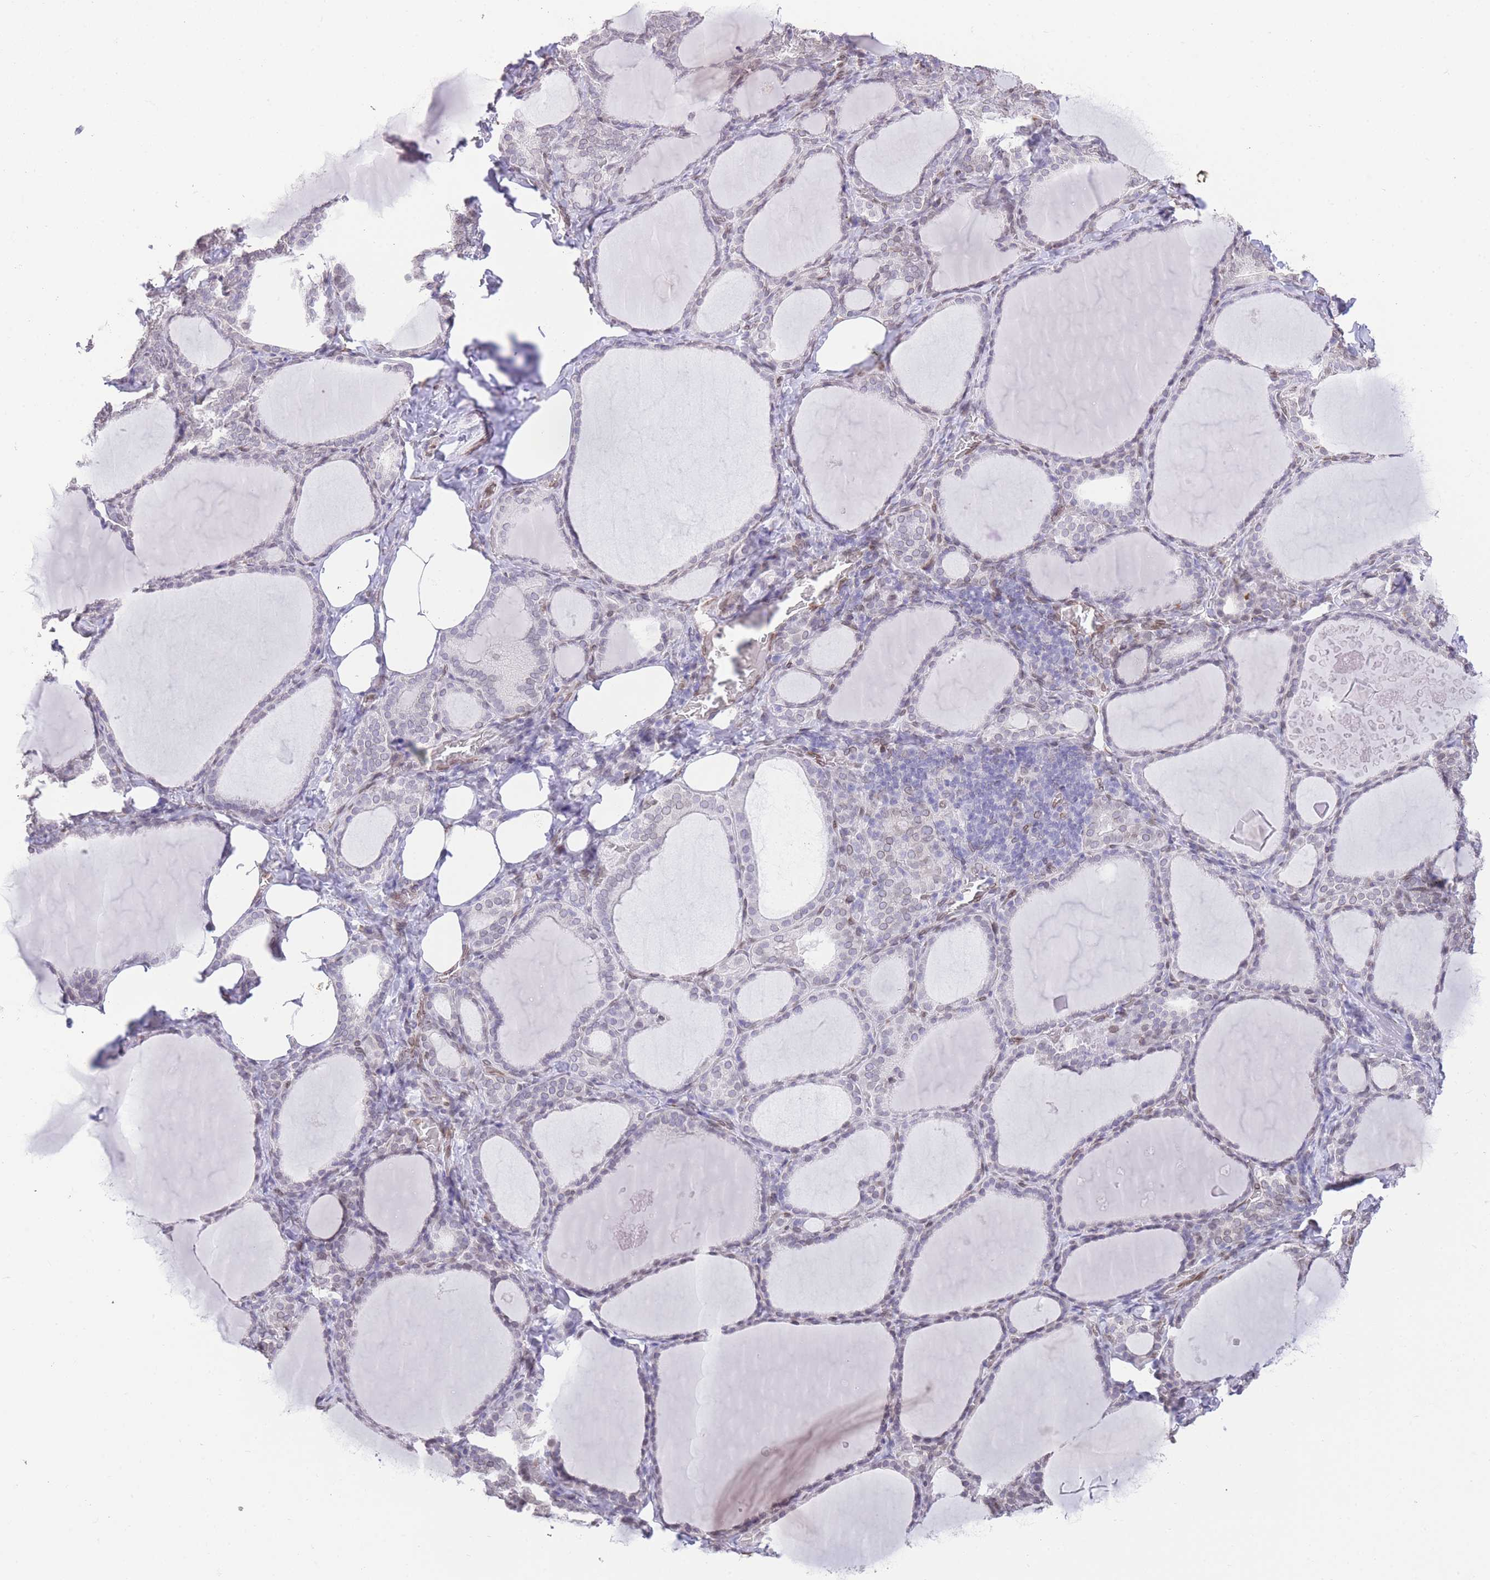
{"staining": {"intensity": "weak", "quantity": "25%-75%", "location": "nuclear"}, "tissue": "thyroid gland", "cell_type": "Glandular cells", "image_type": "normal", "snomed": [{"axis": "morphology", "description": "Normal tissue, NOS"}, {"axis": "topography", "description": "Thyroid gland"}], "caption": "Immunohistochemistry (IHC) micrograph of benign thyroid gland: thyroid gland stained using IHC reveals low levels of weak protein expression localized specifically in the nuclear of glandular cells, appearing as a nuclear brown color.", "gene": "OR10AD1", "patient": {"sex": "female", "age": 39}}